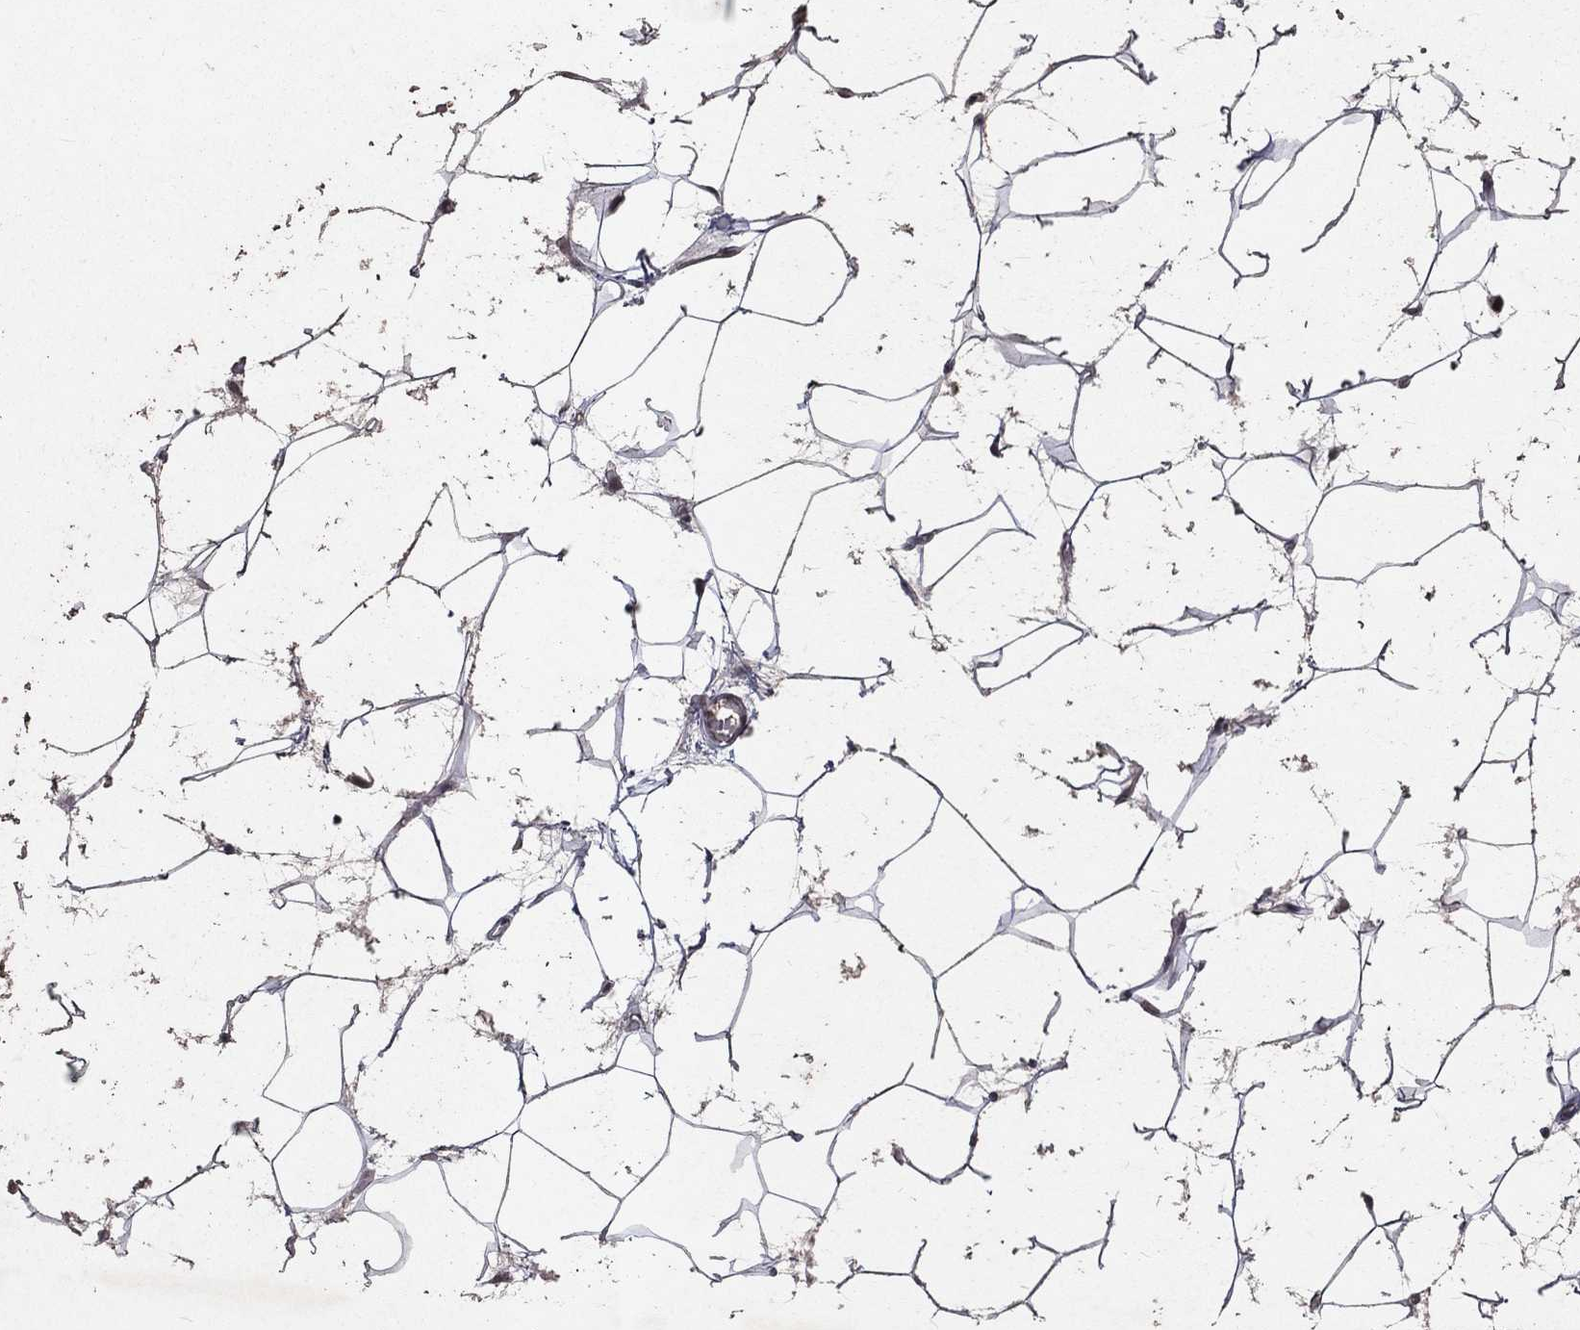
{"staining": {"intensity": "weak", "quantity": "<25%", "location": "cytoplasmic/membranous"}, "tissue": "adipose tissue", "cell_type": "Adipocytes", "image_type": "normal", "snomed": [{"axis": "morphology", "description": "Normal tissue, NOS"}, {"axis": "topography", "description": "Breast"}], "caption": "There is no significant staining in adipocytes of adipose tissue.", "gene": "DMAP1", "patient": {"sex": "female", "age": 49}}